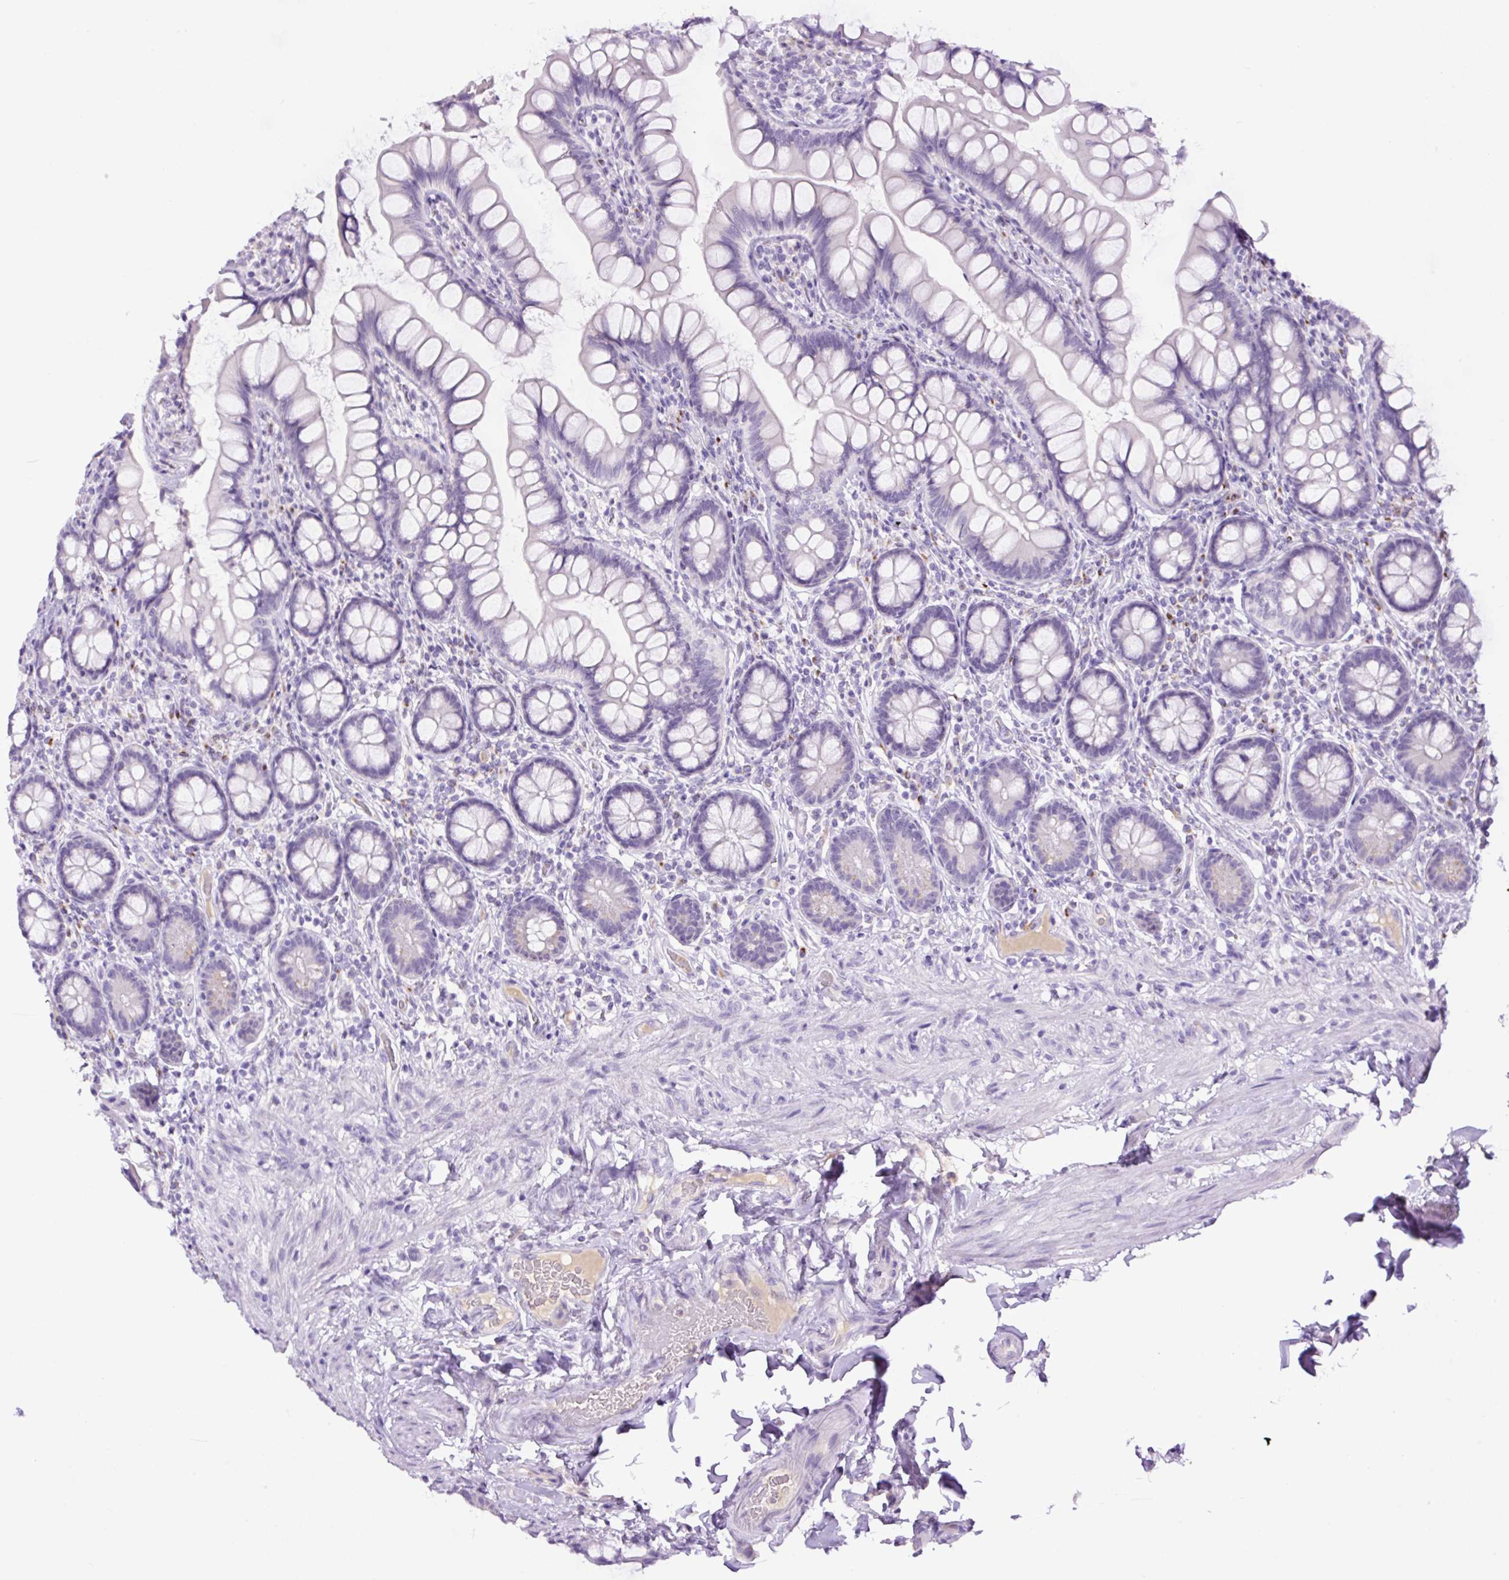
{"staining": {"intensity": "weak", "quantity": "<25%", "location": "cytoplasmic/membranous"}, "tissue": "small intestine", "cell_type": "Glandular cells", "image_type": "normal", "snomed": [{"axis": "morphology", "description": "Normal tissue, NOS"}, {"axis": "topography", "description": "Small intestine"}], "caption": "IHC micrograph of benign human small intestine stained for a protein (brown), which exhibits no positivity in glandular cells.", "gene": "MFSD3", "patient": {"sex": "male", "age": 70}}